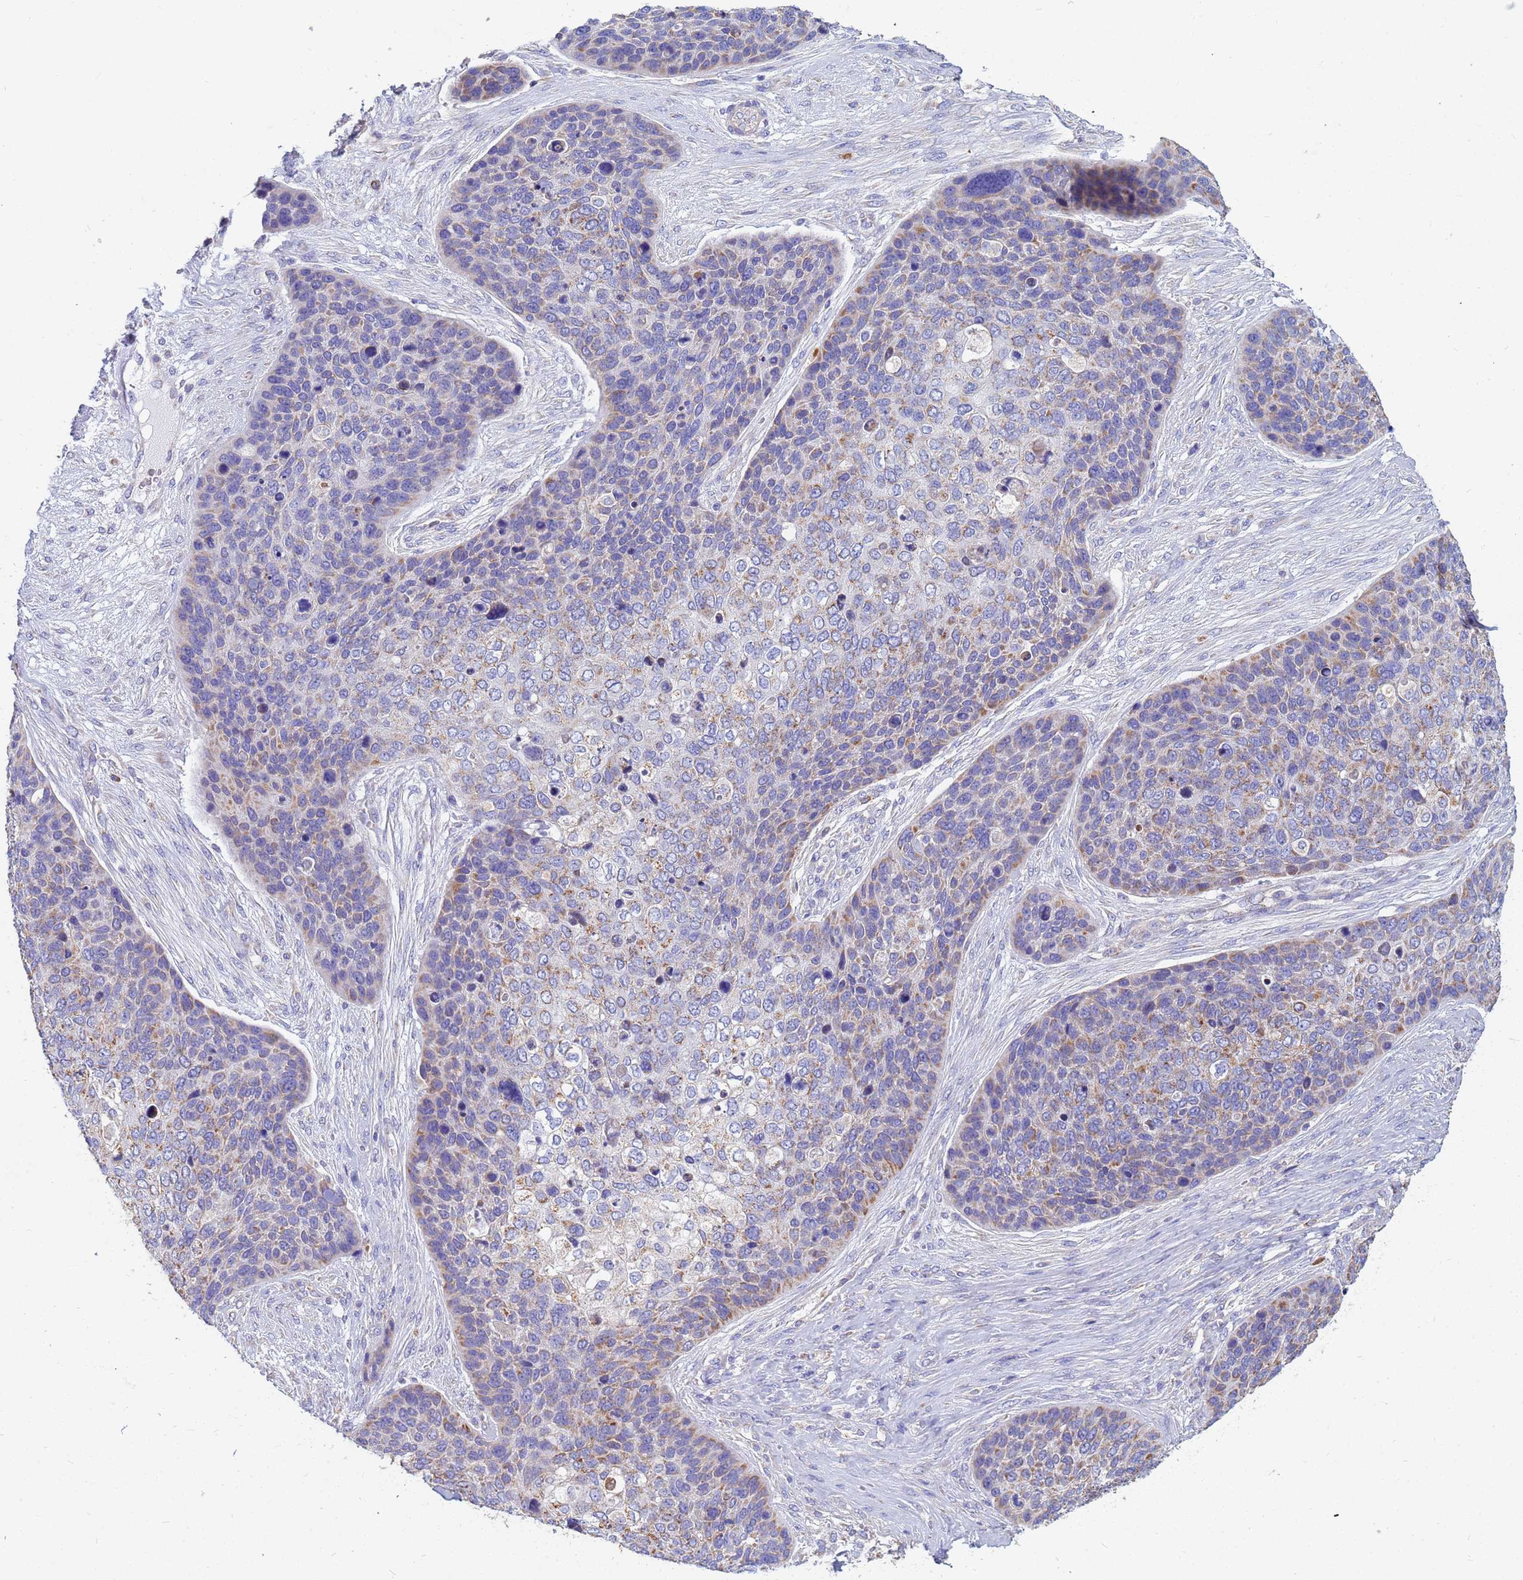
{"staining": {"intensity": "moderate", "quantity": "25%-75%", "location": "cytoplasmic/membranous"}, "tissue": "skin cancer", "cell_type": "Tumor cells", "image_type": "cancer", "snomed": [{"axis": "morphology", "description": "Basal cell carcinoma"}, {"axis": "topography", "description": "Skin"}], "caption": "This is a photomicrograph of IHC staining of skin cancer, which shows moderate expression in the cytoplasmic/membranous of tumor cells.", "gene": "UQCRH", "patient": {"sex": "female", "age": 74}}